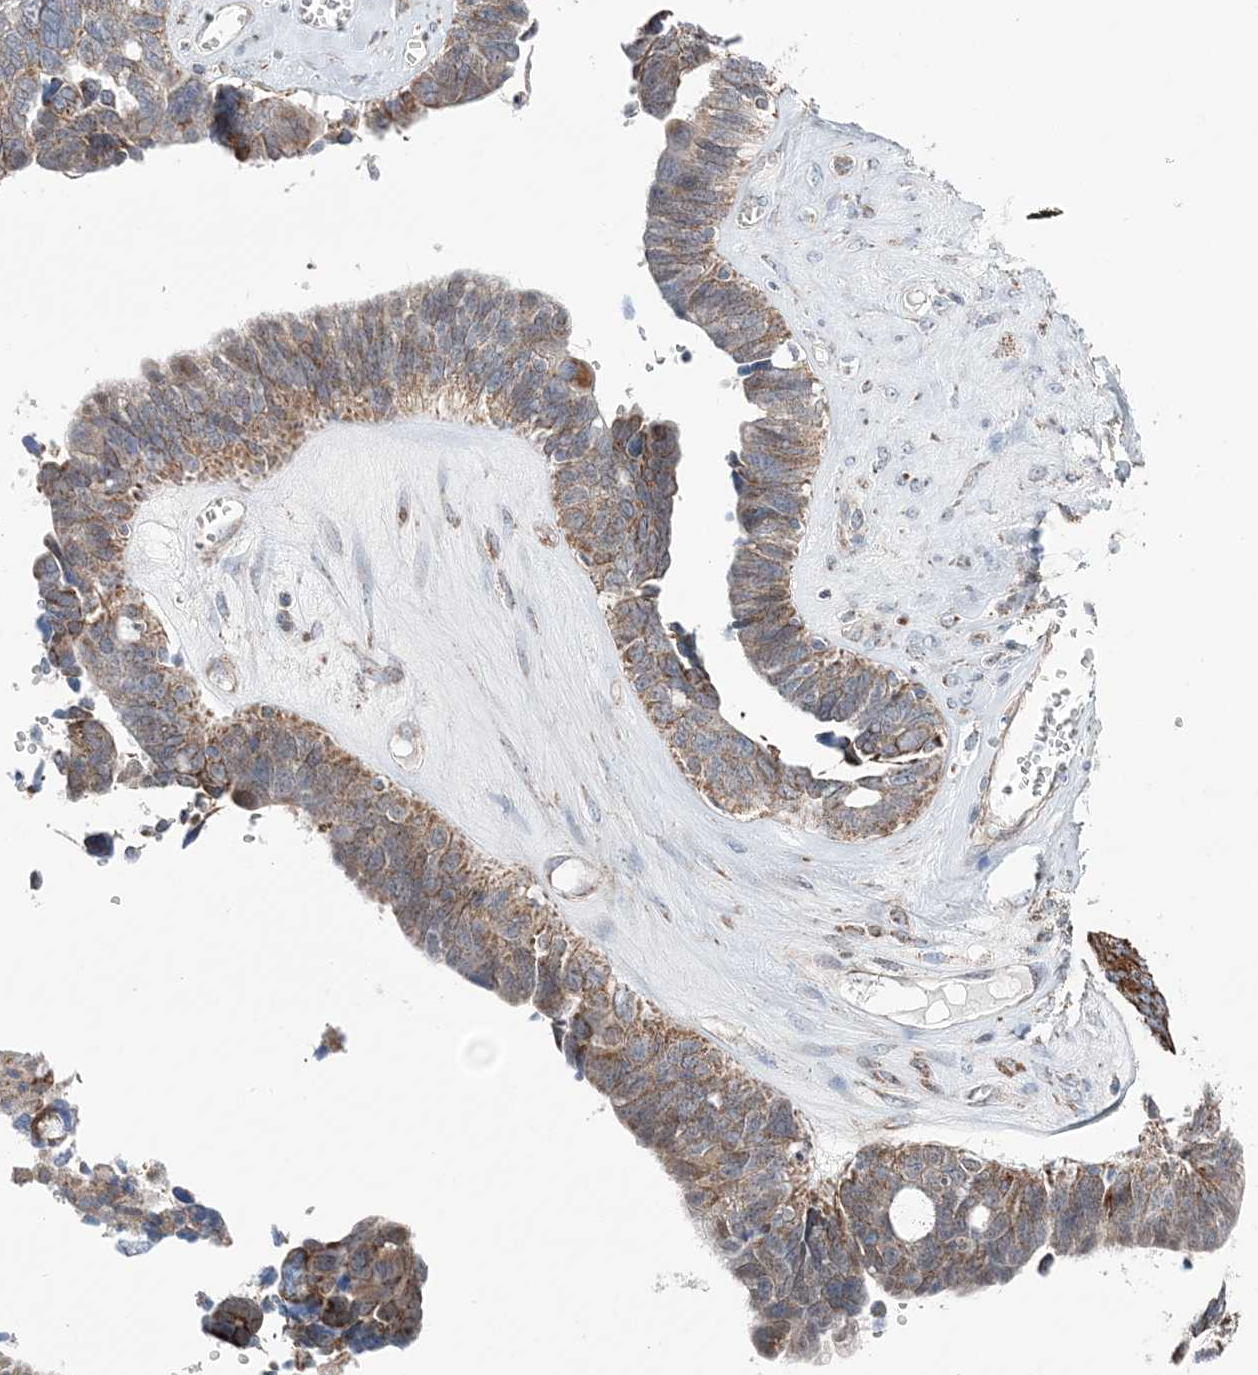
{"staining": {"intensity": "moderate", "quantity": ">75%", "location": "cytoplasmic/membranous"}, "tissue": "ovarian cancer", "cell_type": "Tumor cells", "image_type": "cancer", "snomed": [{"axis": "morphology", "description": "Cystadenocarcinoma, serous, NOS"}, {"axis": "topography", "description": "Ovary"}], "caption": "A medium amount of moderate cytoplasmic/membranous positivity is seen in about >75% of tumor cells in ovarian serous cystadenocarcinoma tissue. (brown staining indicates protein expression, while blue staining denotes nuclei).", "gene": "OPA1", "patient": {"sex": "female", "age": 79}}